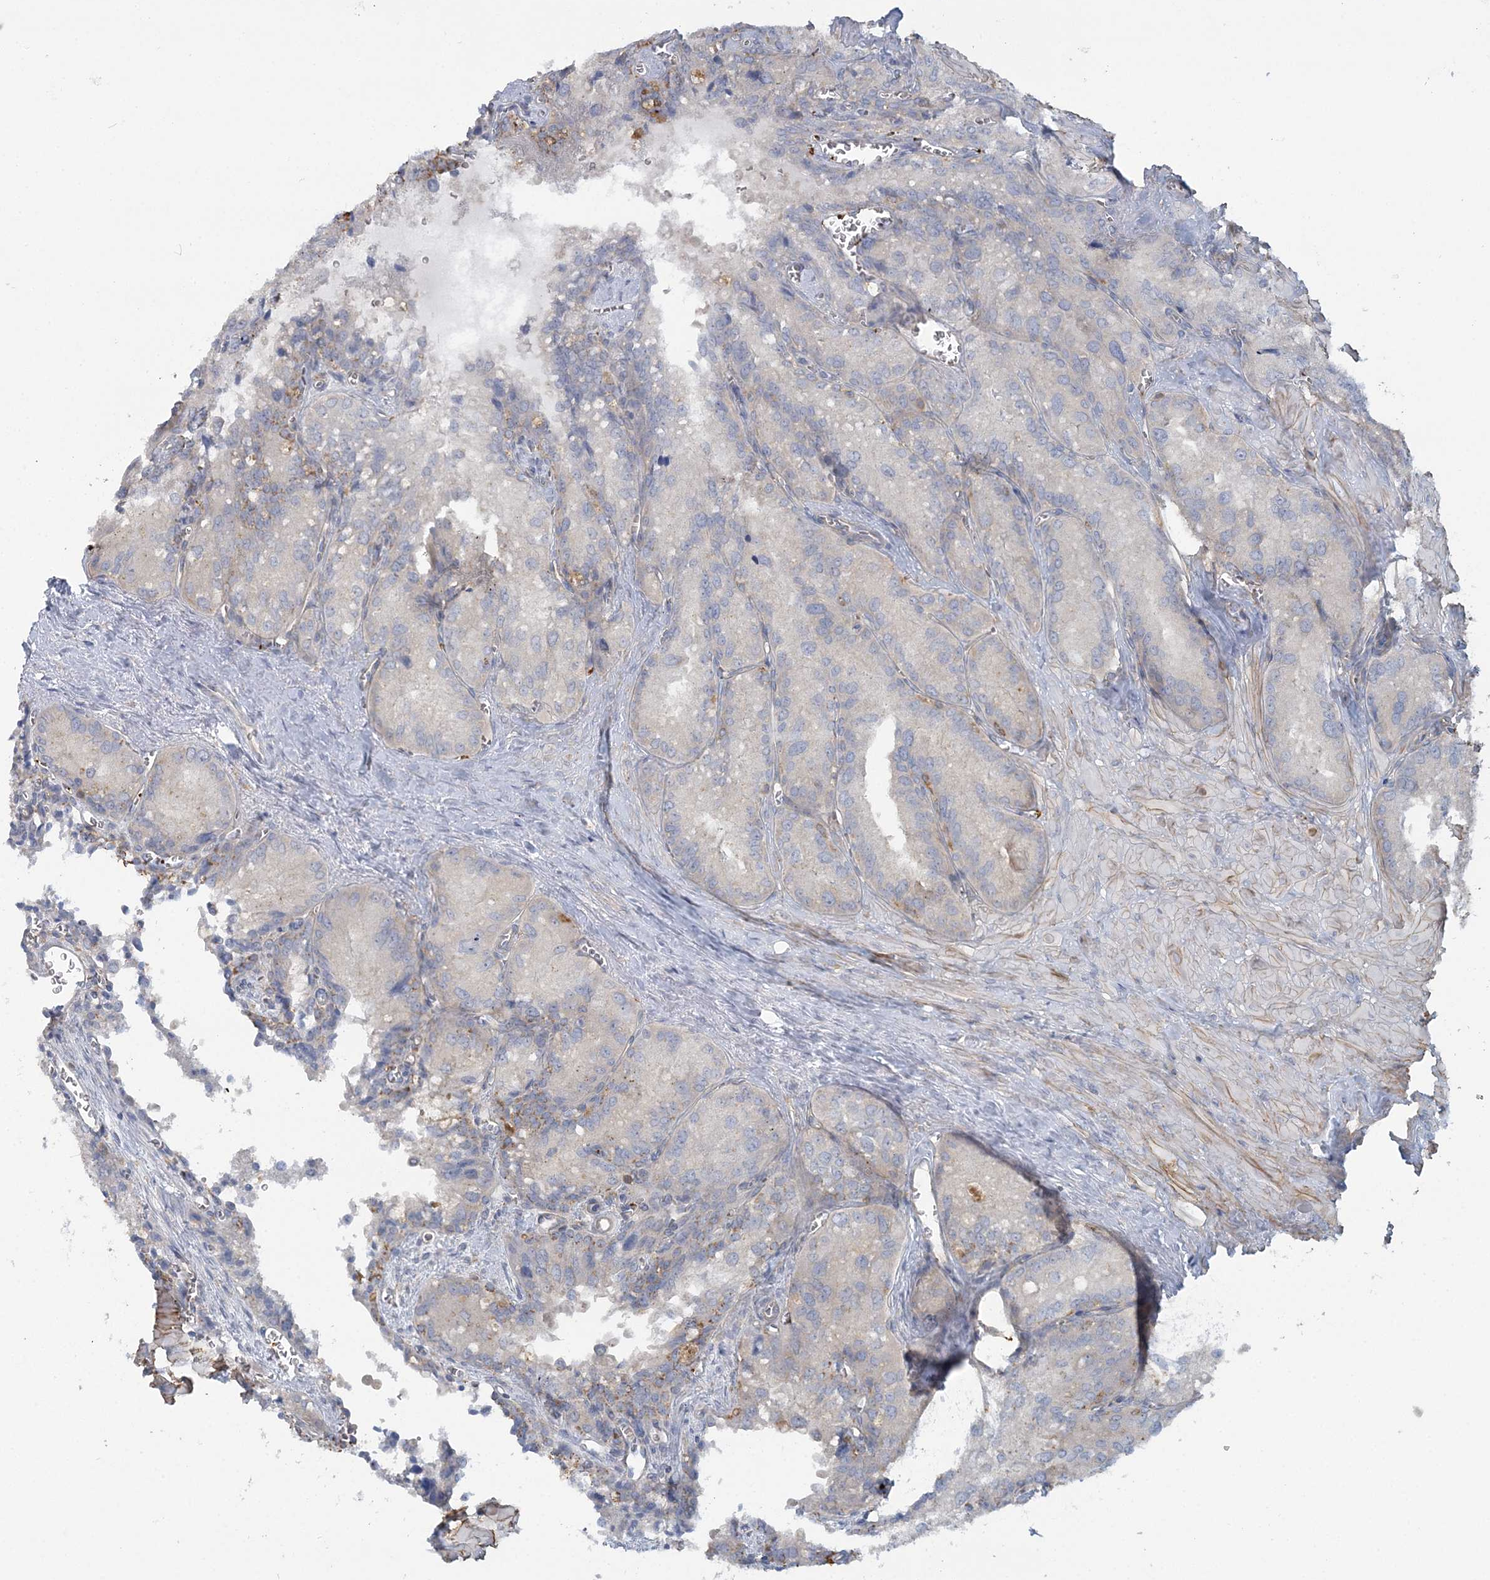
{"staining": {"intensity": "negative", "quantity": "none", "location": "none"}, "tissue": "seminal vesicle", "cell_type": "Glandular cells", "image_type": "normal", "snomed": [{"axis": "morphology", "description": "Normal tissue, NOS"}, {"axis": "topography", "description": "Seminal veicle"}], "caption": "IHC micrograph of normal human seminal vesicle stained for a protein (brown), which reveals no staining in glandular cells. Nuclei are stained in blue.", "gene": "CUEDC2", "patient": {"sex": "male", "age": 62}}